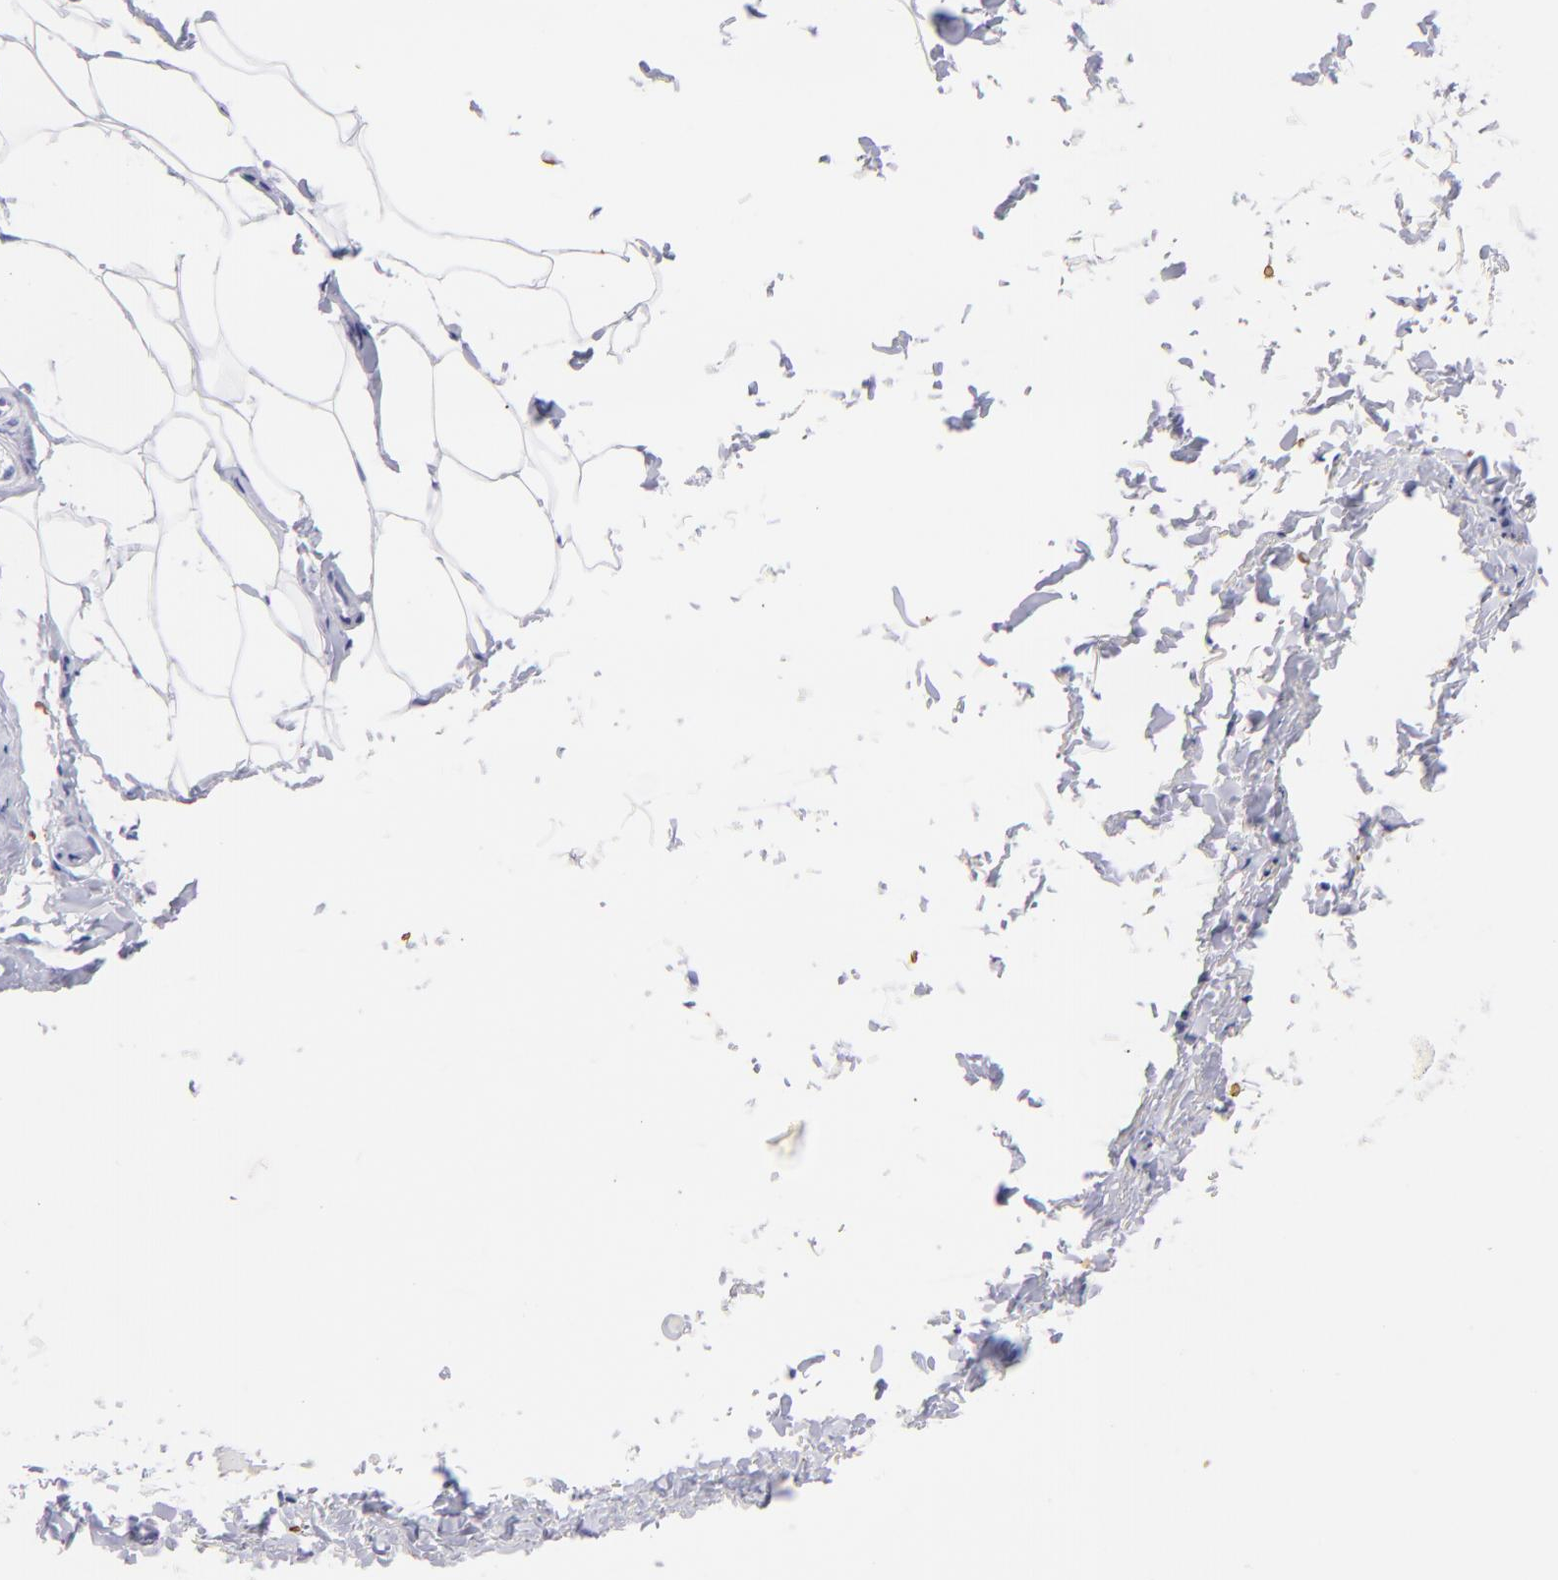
{"staining": {"intensity": "negative", "quantity": "none", "location": "none"}, "tissue": "adipose tissue", "cell_type": "Adipocytes", "image_type": "normal", "snomed": [{"axis": "morphology", "description": "Normal tissue, NOS"}, {"axis": "topography", "description": "Soft tissue"}, {"axis": "topography", "description": "Peripheral nerve tissue"}], "caption": "This image is of benign adipose tissue stained with immunohistochemistry (IHC) to label a protein in brown with the nuclei are counter-stained blue. There is no staining in adipocytes.", "gene": "GYPA", "patient": {"sex": "female", "age": 68}}